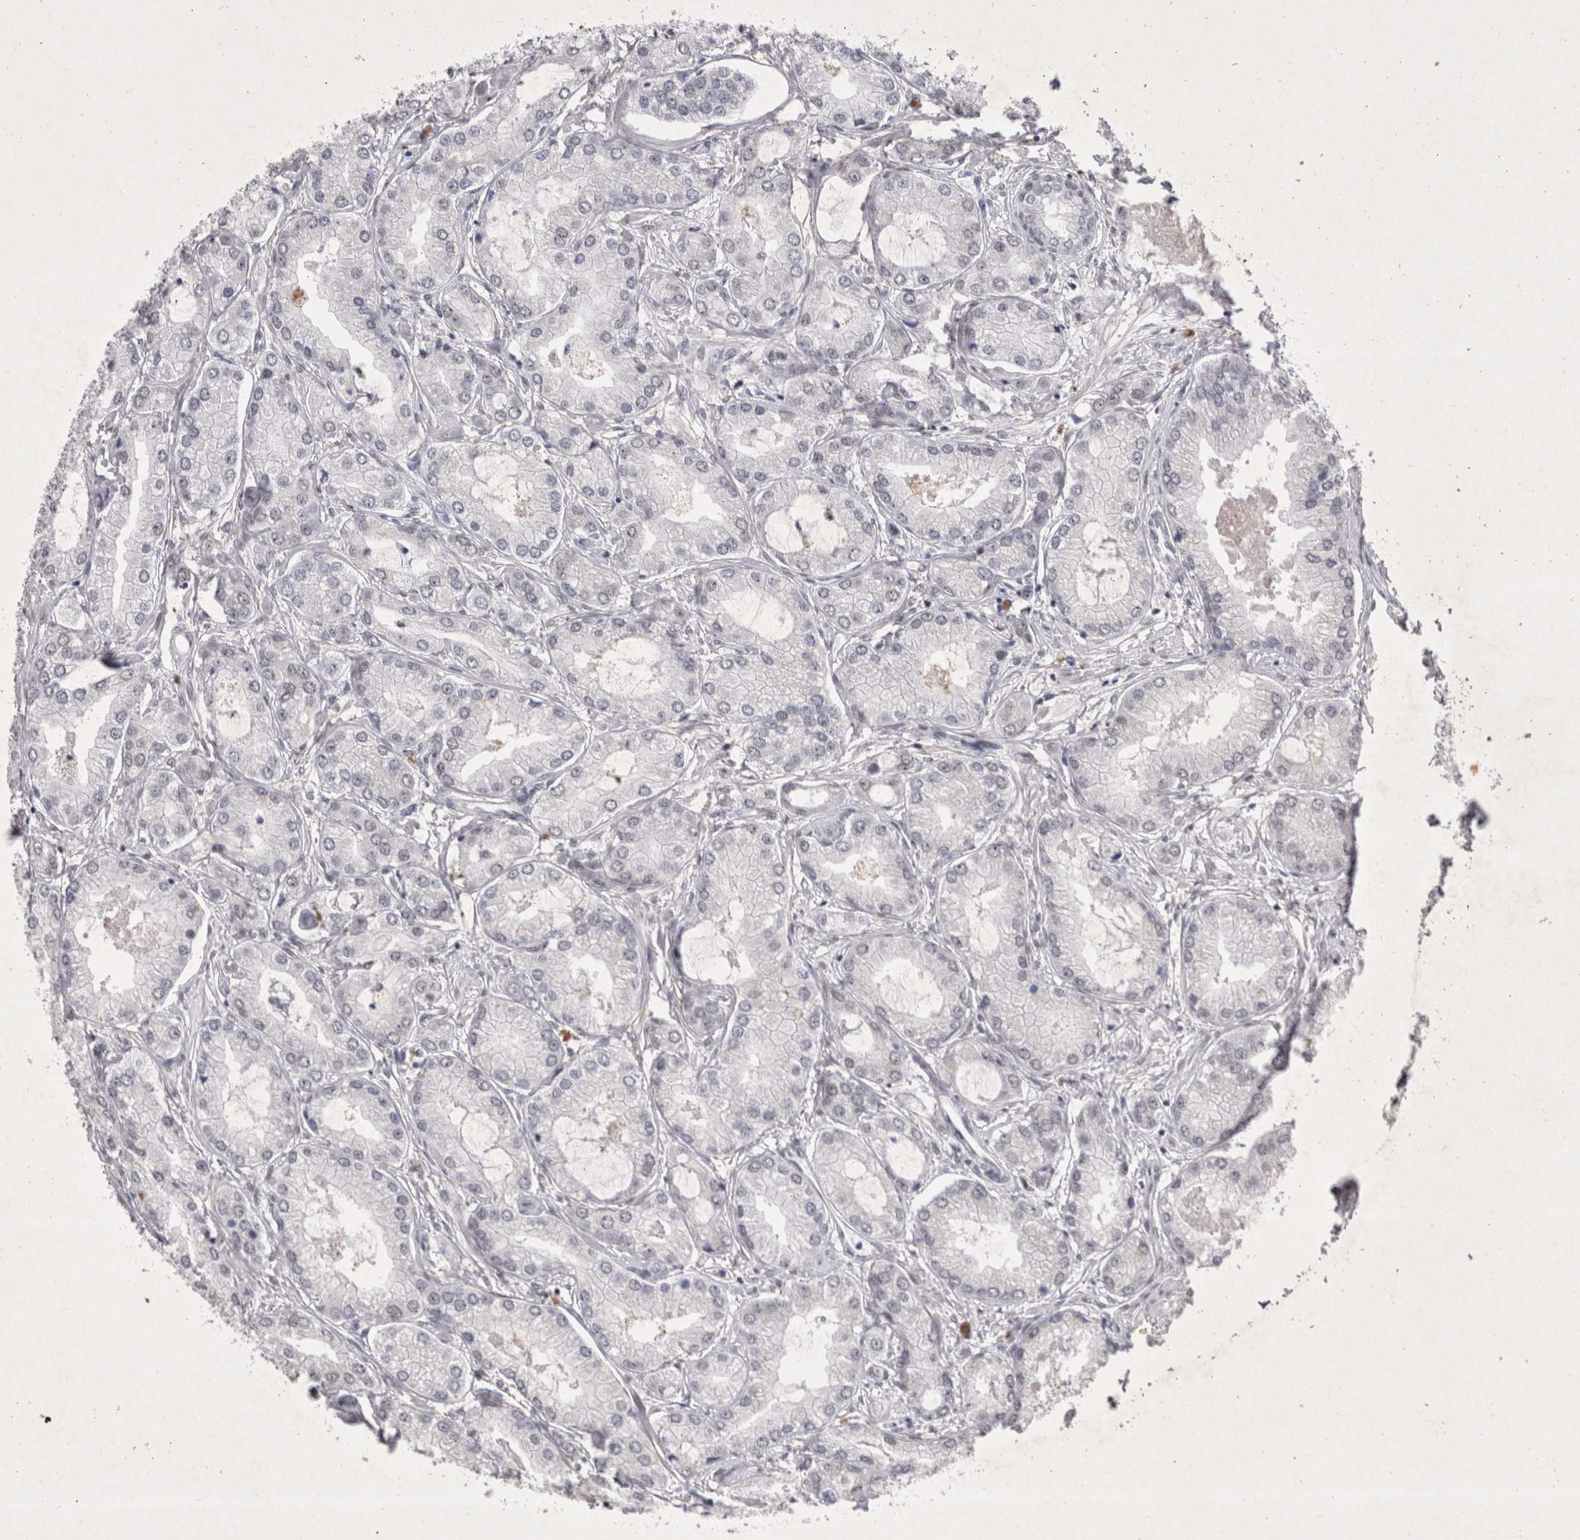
{"staining": {"intensity": "negative", "quantity": "none", "location": "none"}, "tissue": "prostate cancer", "cell_type": "Tumor cells", "image_type": "cancer", "snomed": [{"axis": "morphology", "description": "Adenocarcinoma, Low grade"}, {"axis": "topography", "description": "Prostate"}], "caption": "Tumor cells show no significant expression in prostate cancer.", "gene": "RBM6", "patient": {"sex": "male", "age": 62}}